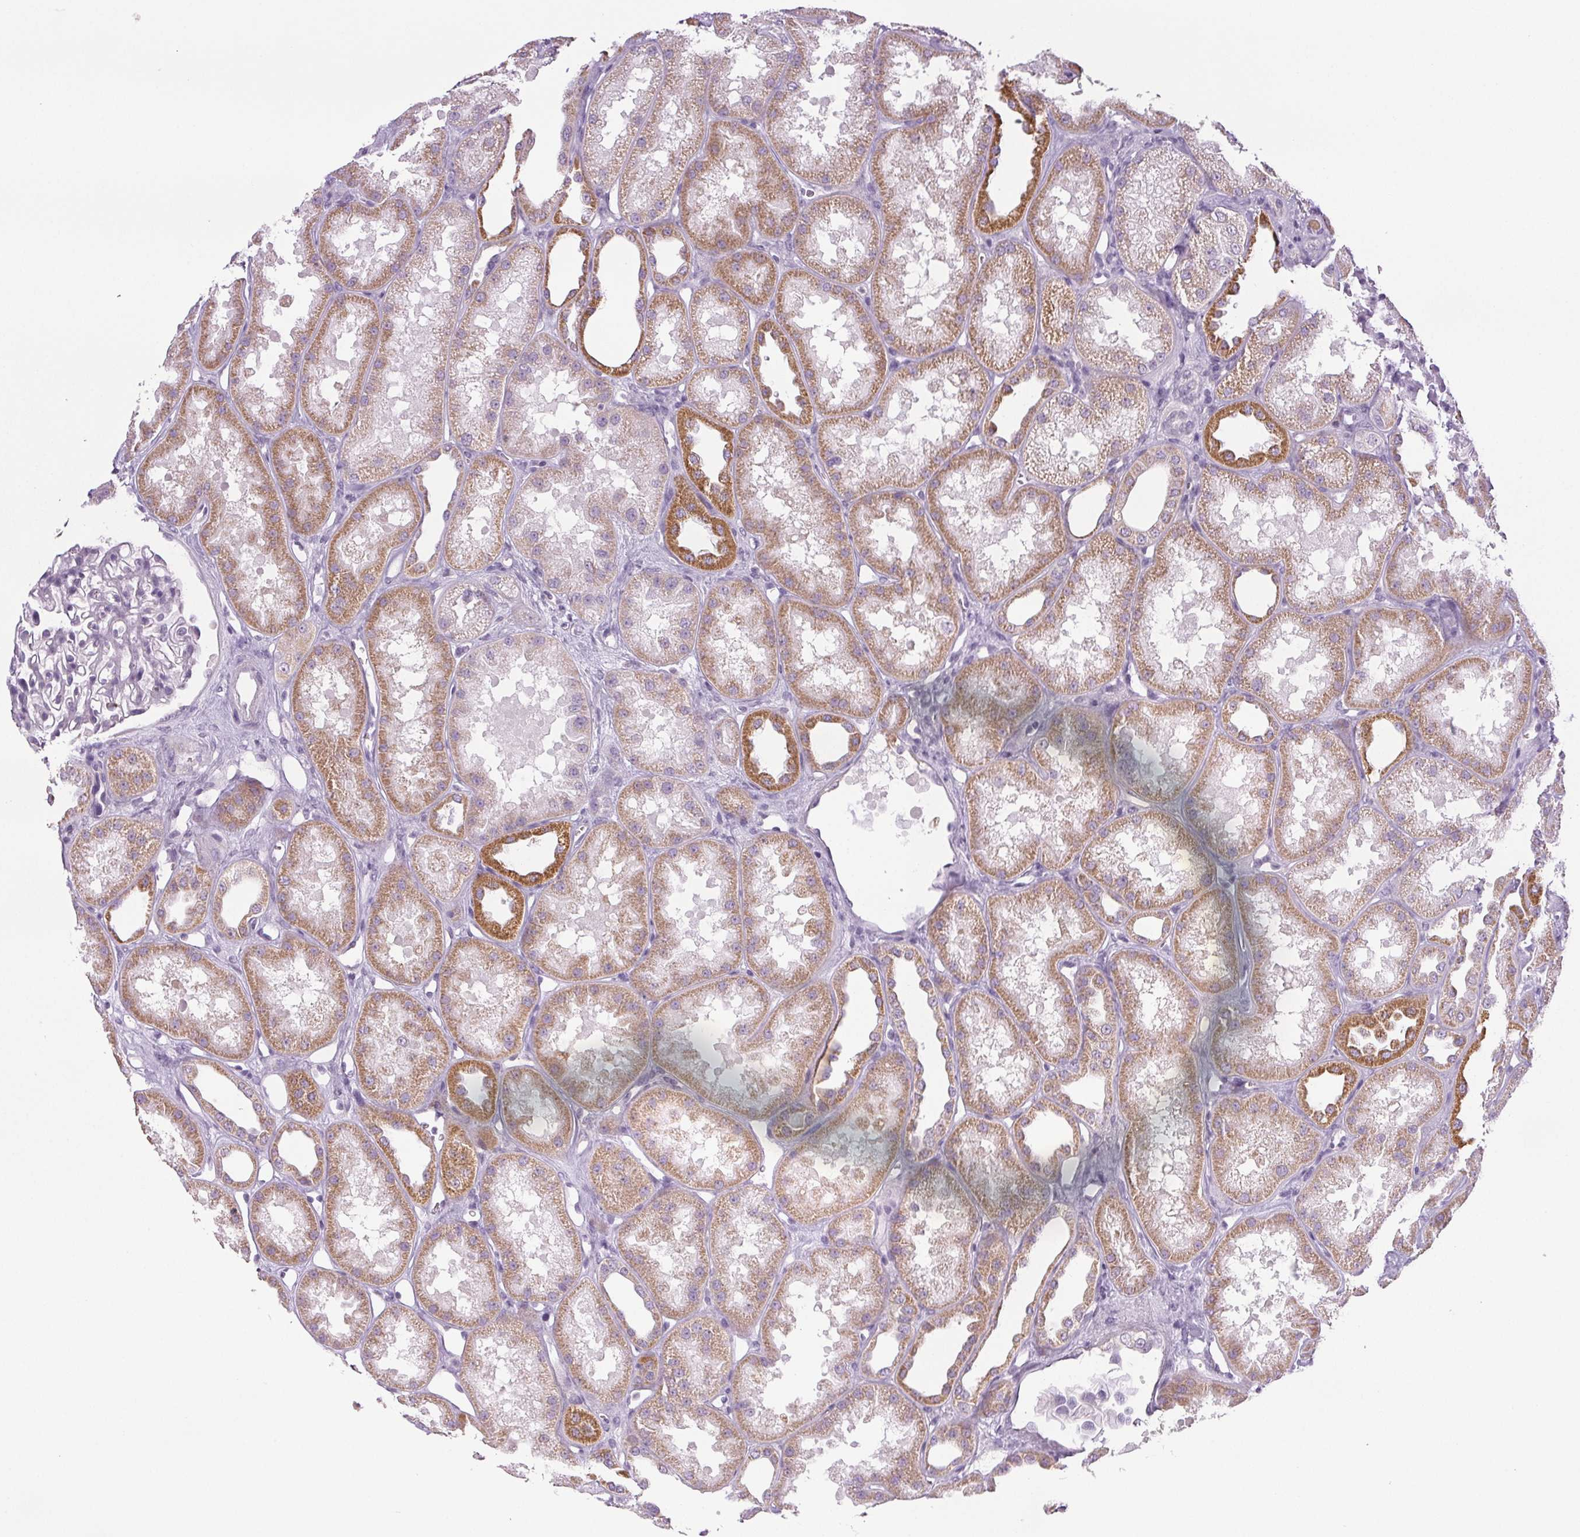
{"staining": {"intensity": "negative", "quantity": "none", "location": "none"}, "tissue": "kidney", "cell_type": "Cells in glomeruli", "image_type": "normal", "snomed": [{"axis": "morphology", "description": "Normal tissue, NOS"}, {"axis": "topography", "description": "Kidney"}], "caption": "This is an immunohistochemistry (IHC) photomicrograph of unremarkable kidney. There is no expression in cells in glomeruli.", "gene": "COL7A1", "patient": {"sex": "male", "age": 61}}